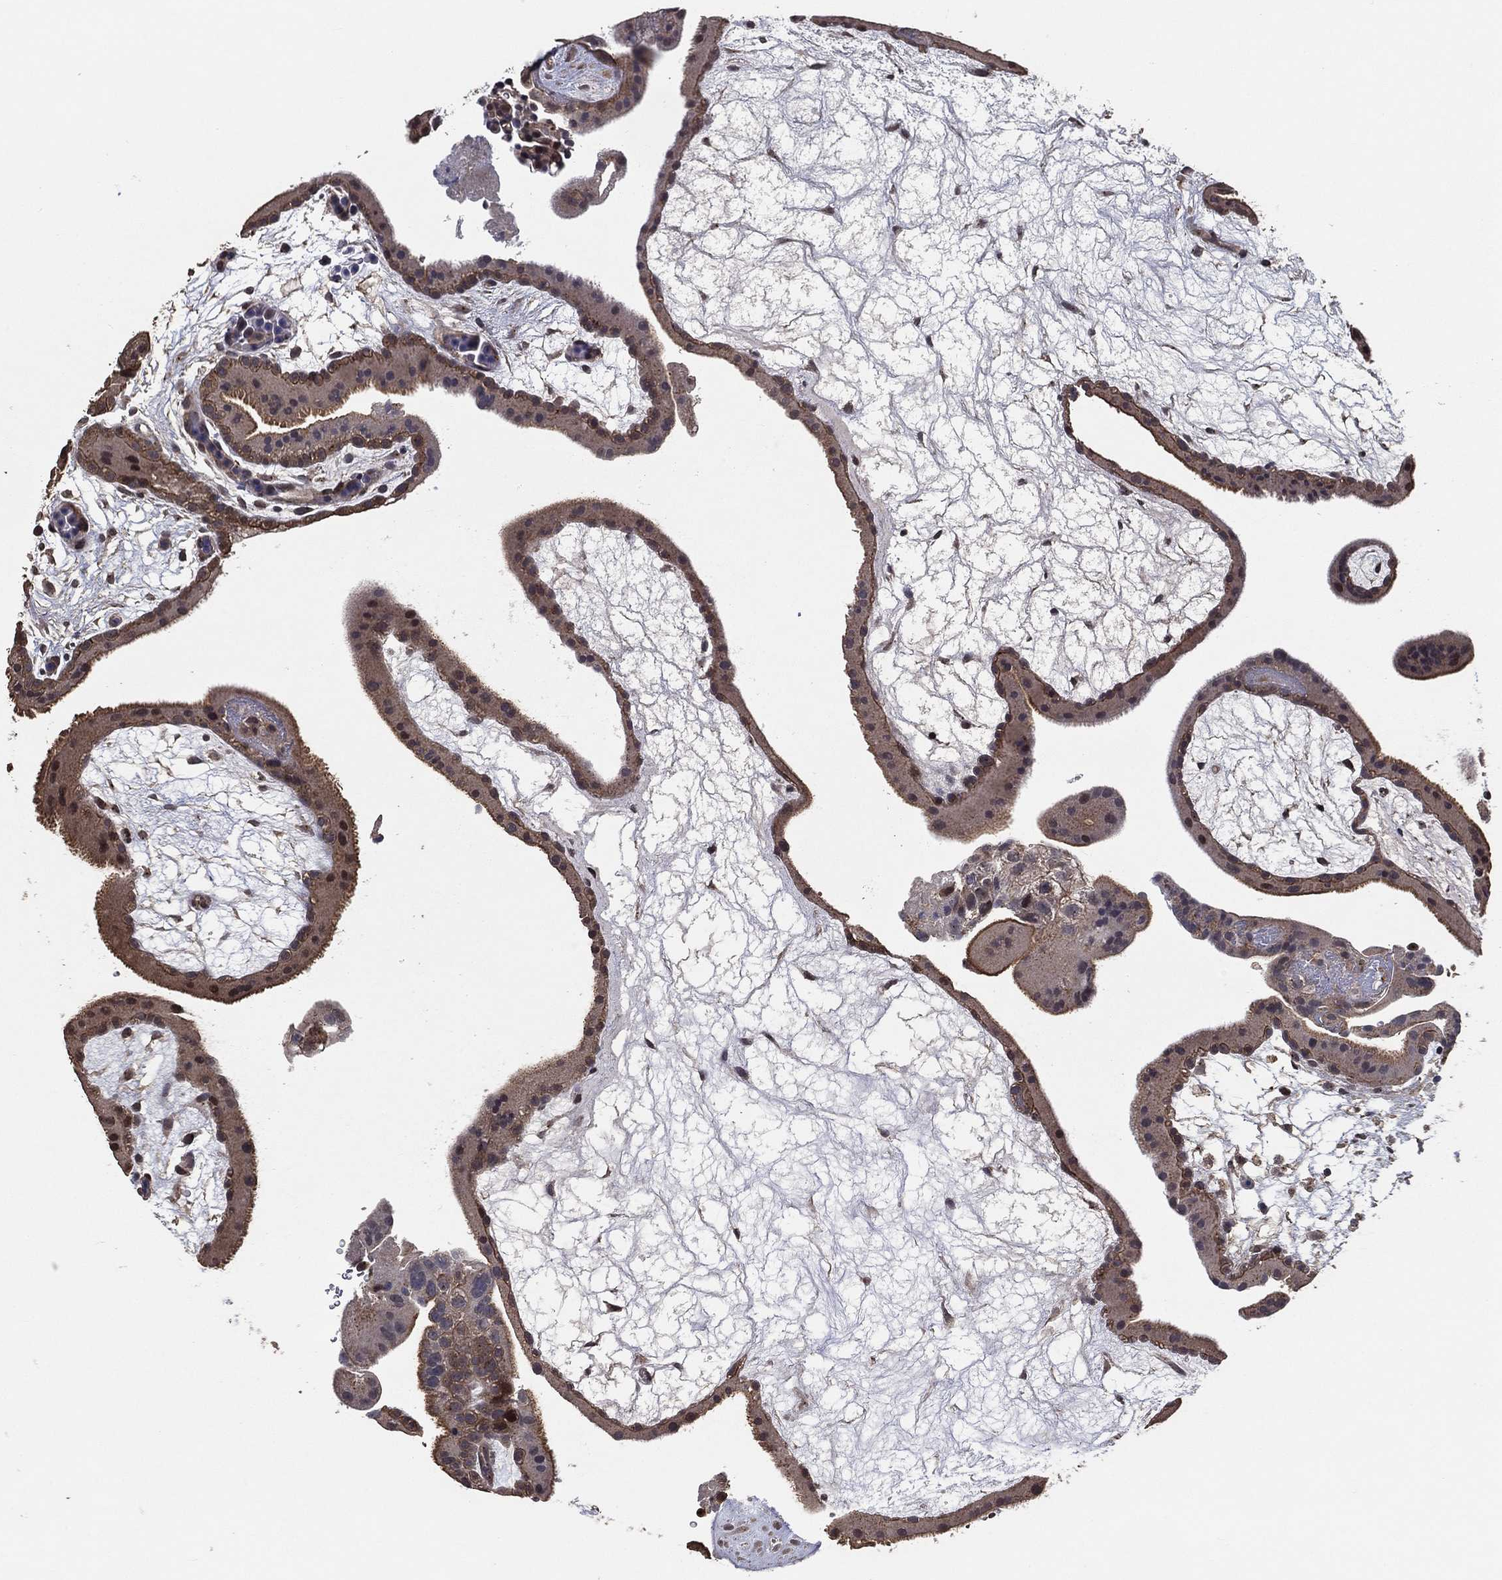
{"staining": {"intensity": "weak", "quantity": "<25%", "location": "cytoplasmic/membranous"}, "tissue": "placenta", "cell_type": "Decidual cells", "image_type": "normal", "snomed": [{"axis": "morphology", "description": "Normal tissue, NOS"}, {"axis": "topography", "description": "Placenta"}], "caption": "The IHC micrograph has no significant staining in decidual cells of placenta. Nuclei are stained in blue.", "gene": "PCNT", "patient": {"sex": "female", "age": 19}}